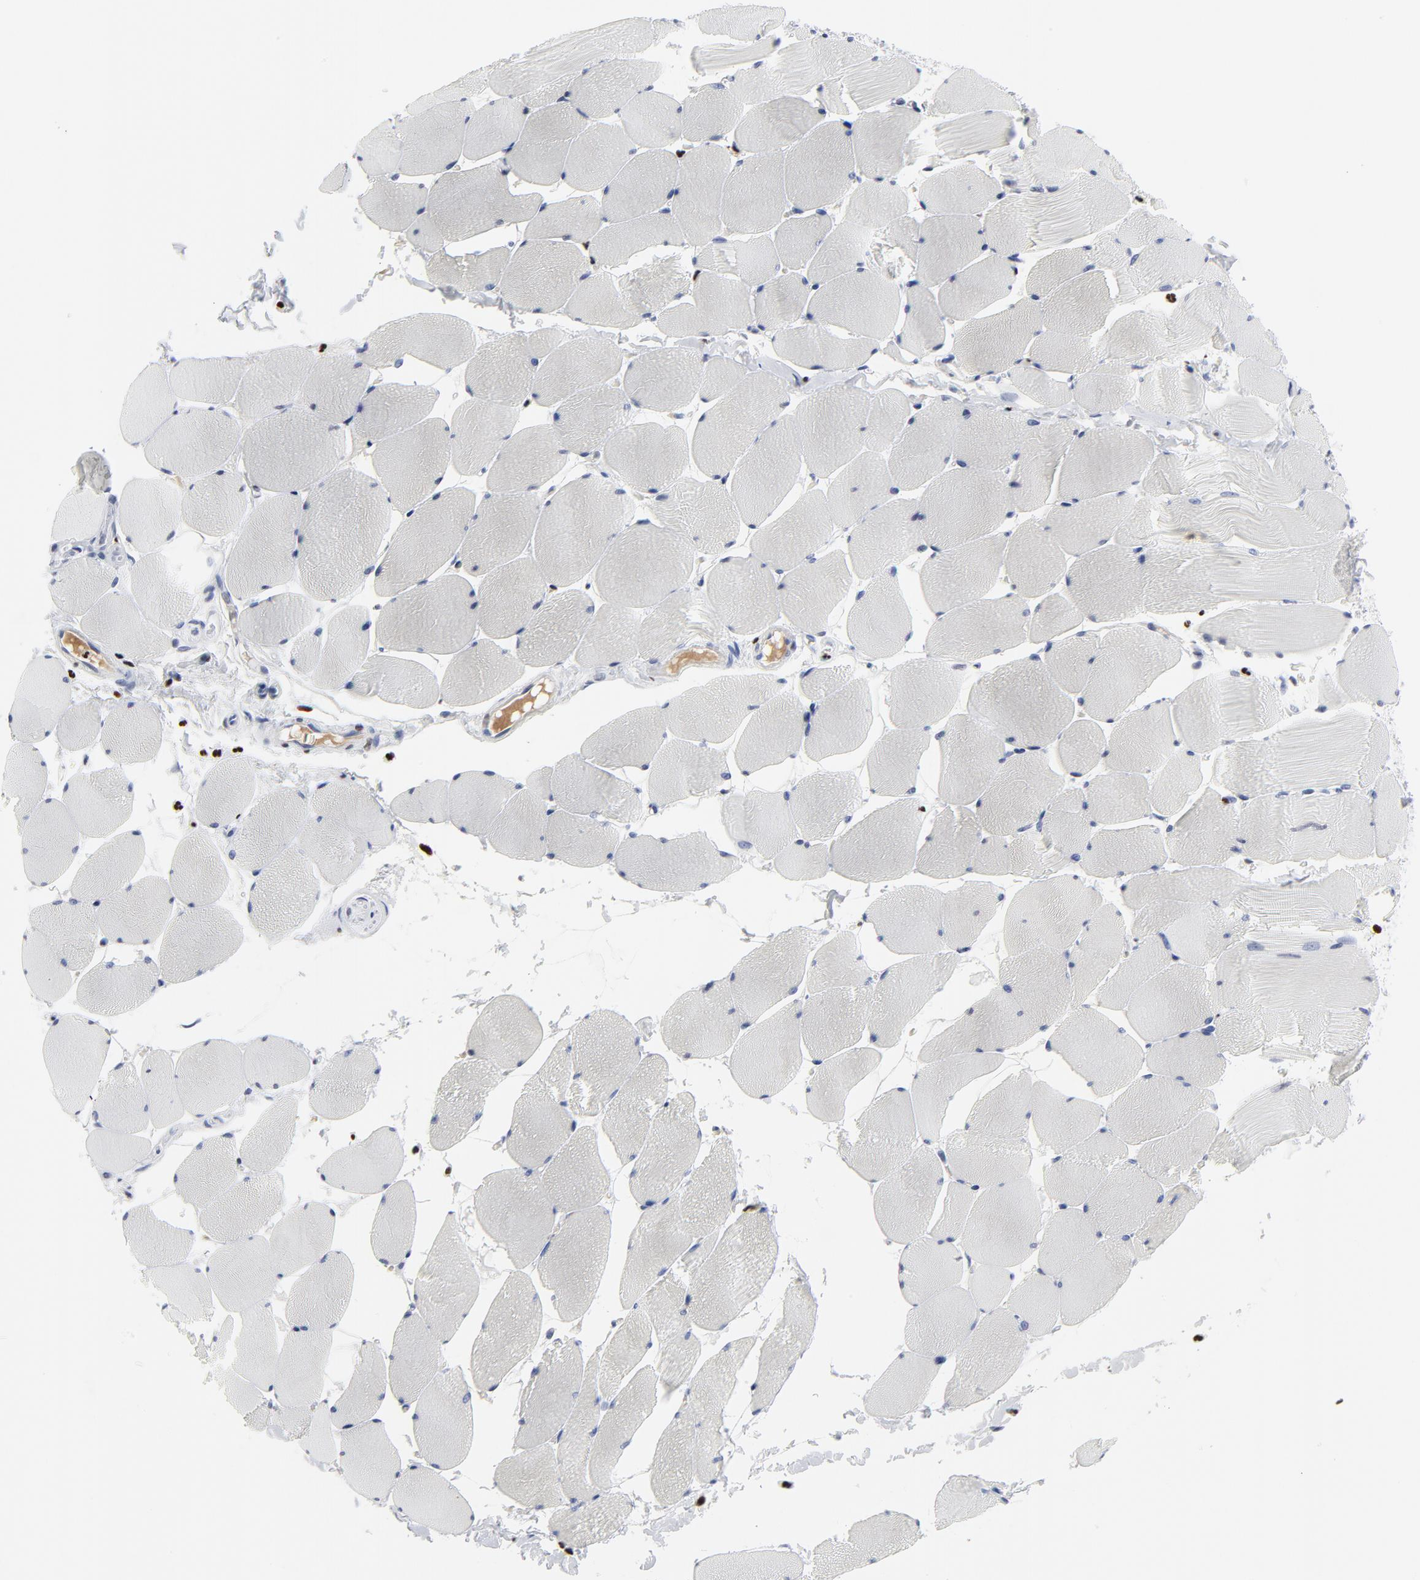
{"staining": {"intensity": "negative", "quantity": "none", "location": "none"}, "tissue": "skeletal muscle", "cell_type": "Myocytes", "image_type": "normal", "snomed": [{"axis": "morphology", "description": "Normal tissue, NOS"}, {"axis": "topography", "description": "Skeletal muscle"}], "caption": "The histopathology image reveals no significant positivity in myocytes of skeletal muscle.", "gene": "SMARCC2", "patient": {"sex": "male", "age": 62}}